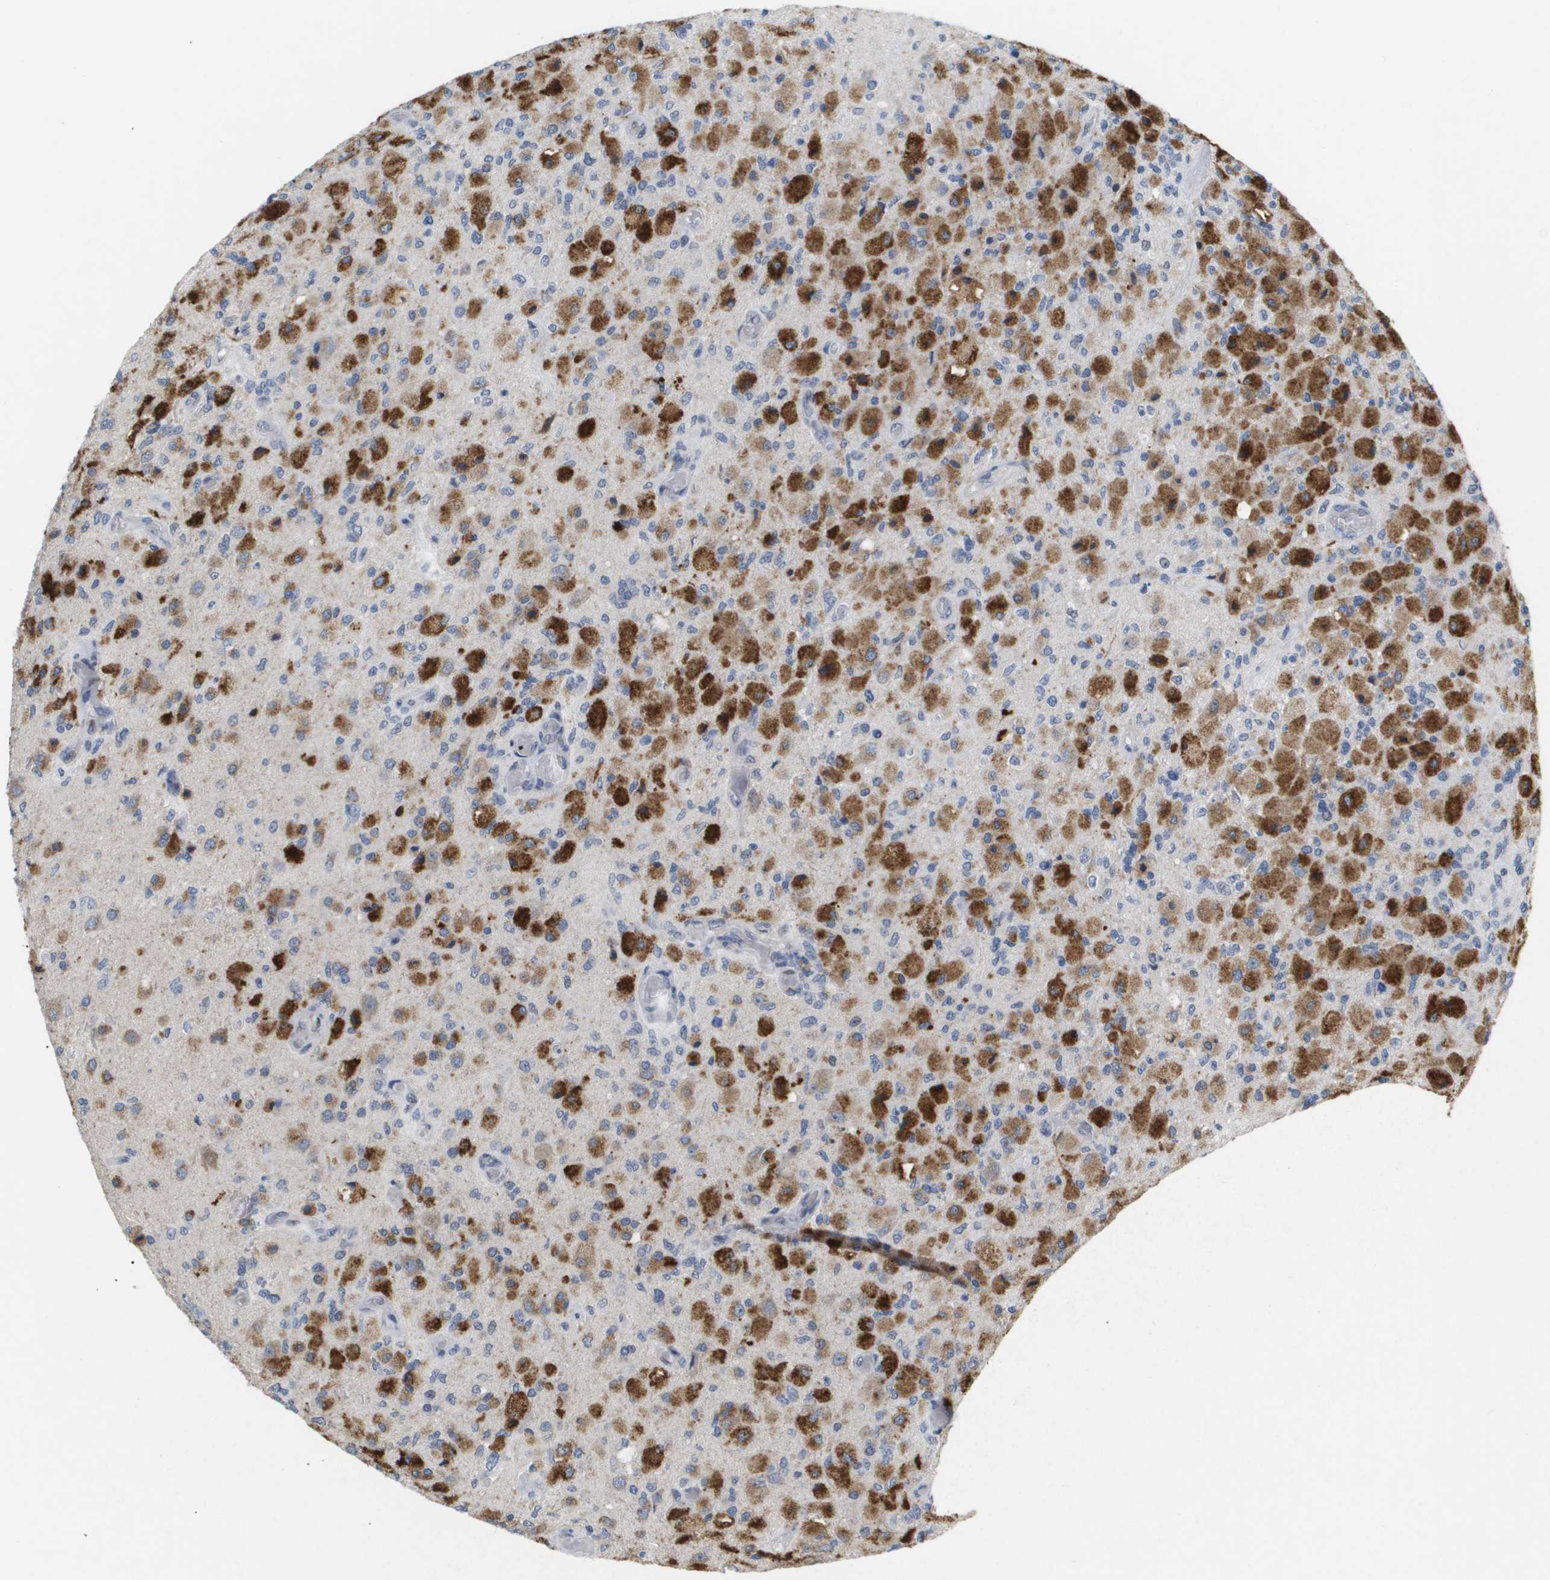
{"staining": {"intensity": "strong", "quantity": "25%-75%", "location": "cytoplasmic/membranous"}, "tissue": "glioma", "cell_type": "Tumor cells", "image_type": "cancer", "snomed": [{"axis": "morphology", "description": "Normal tissue, NOS"}, {"axis": "morphology", "description": "Glioma, malignant, High grade"}, {"axis": "topography", "description": "Cerebral cortex"}], "caption": "Immunohistochemistry (DAB) staining of glioma exhibits strong cytoplasmic/membranous protein expression in approximately 25%-75% of tumor cells. (DAB (3,3'-diaminobenzidine) = brown stain, brightfield microscopy at high magnification).", "gene": "PPARD", "patient": {"sex": "male", "age": 77}}